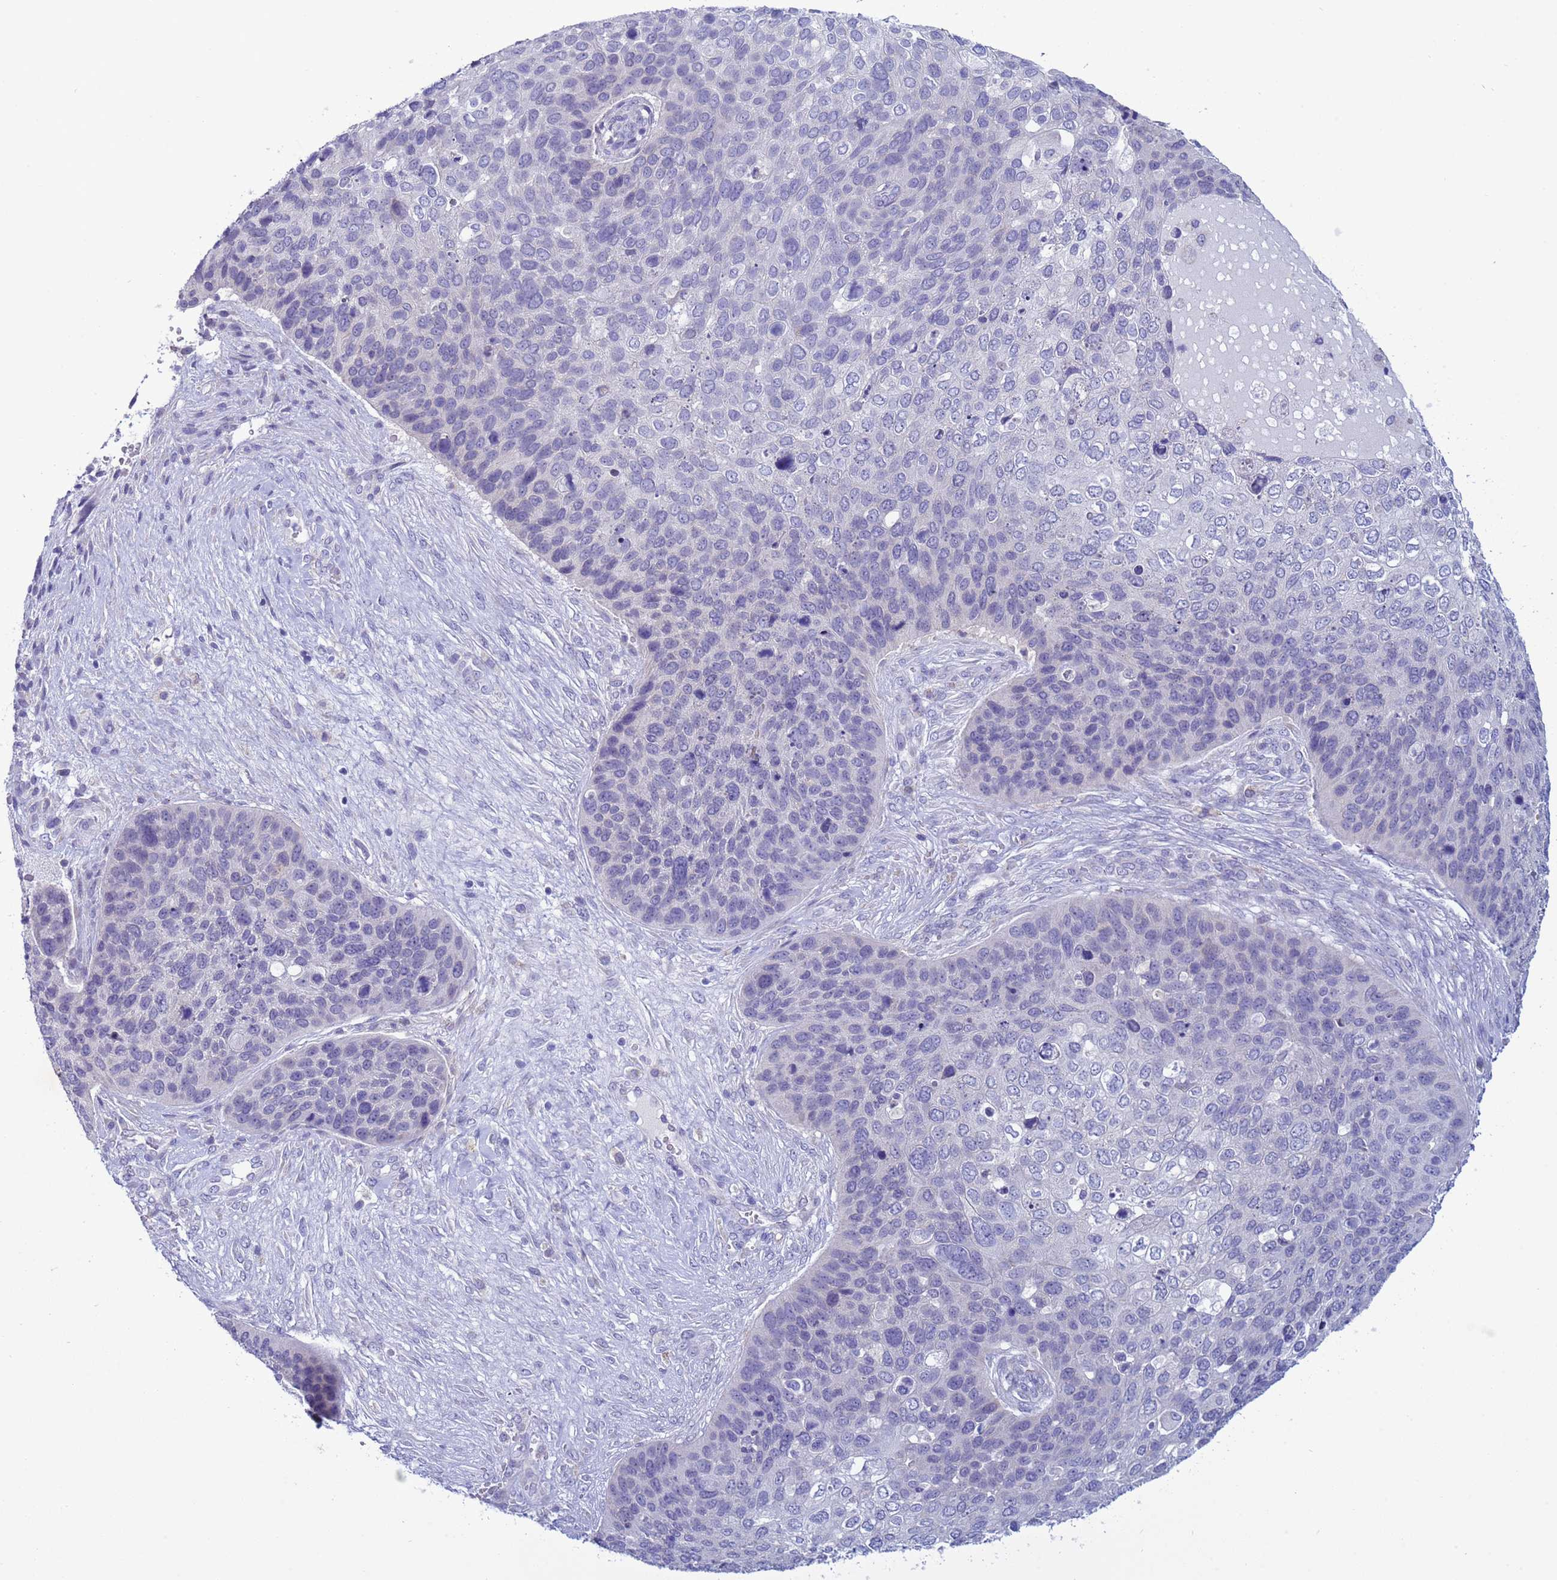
{"staining": {"intensity": "negative", "quantity": "none", "location": "none"}, "tissue": "skin cancer", "cell_type": "Tumor cells", "image_type": "cancer", "snomed": [{"axis": "morphology", "description": "Basal cell carcinoma"}, {"axis": "topography", "description": "Skin"}], "caption": "There is no significant staining in tumor cells of skin basal cell carcinoma. Brightfield microscopy of immunohistochemistry (IHC) stained with DAB (brown) and hematoxylin (blue), captured at high magnification.", "gene": "ABHD17B", "patient": {"sex": "female", "age": 74}}